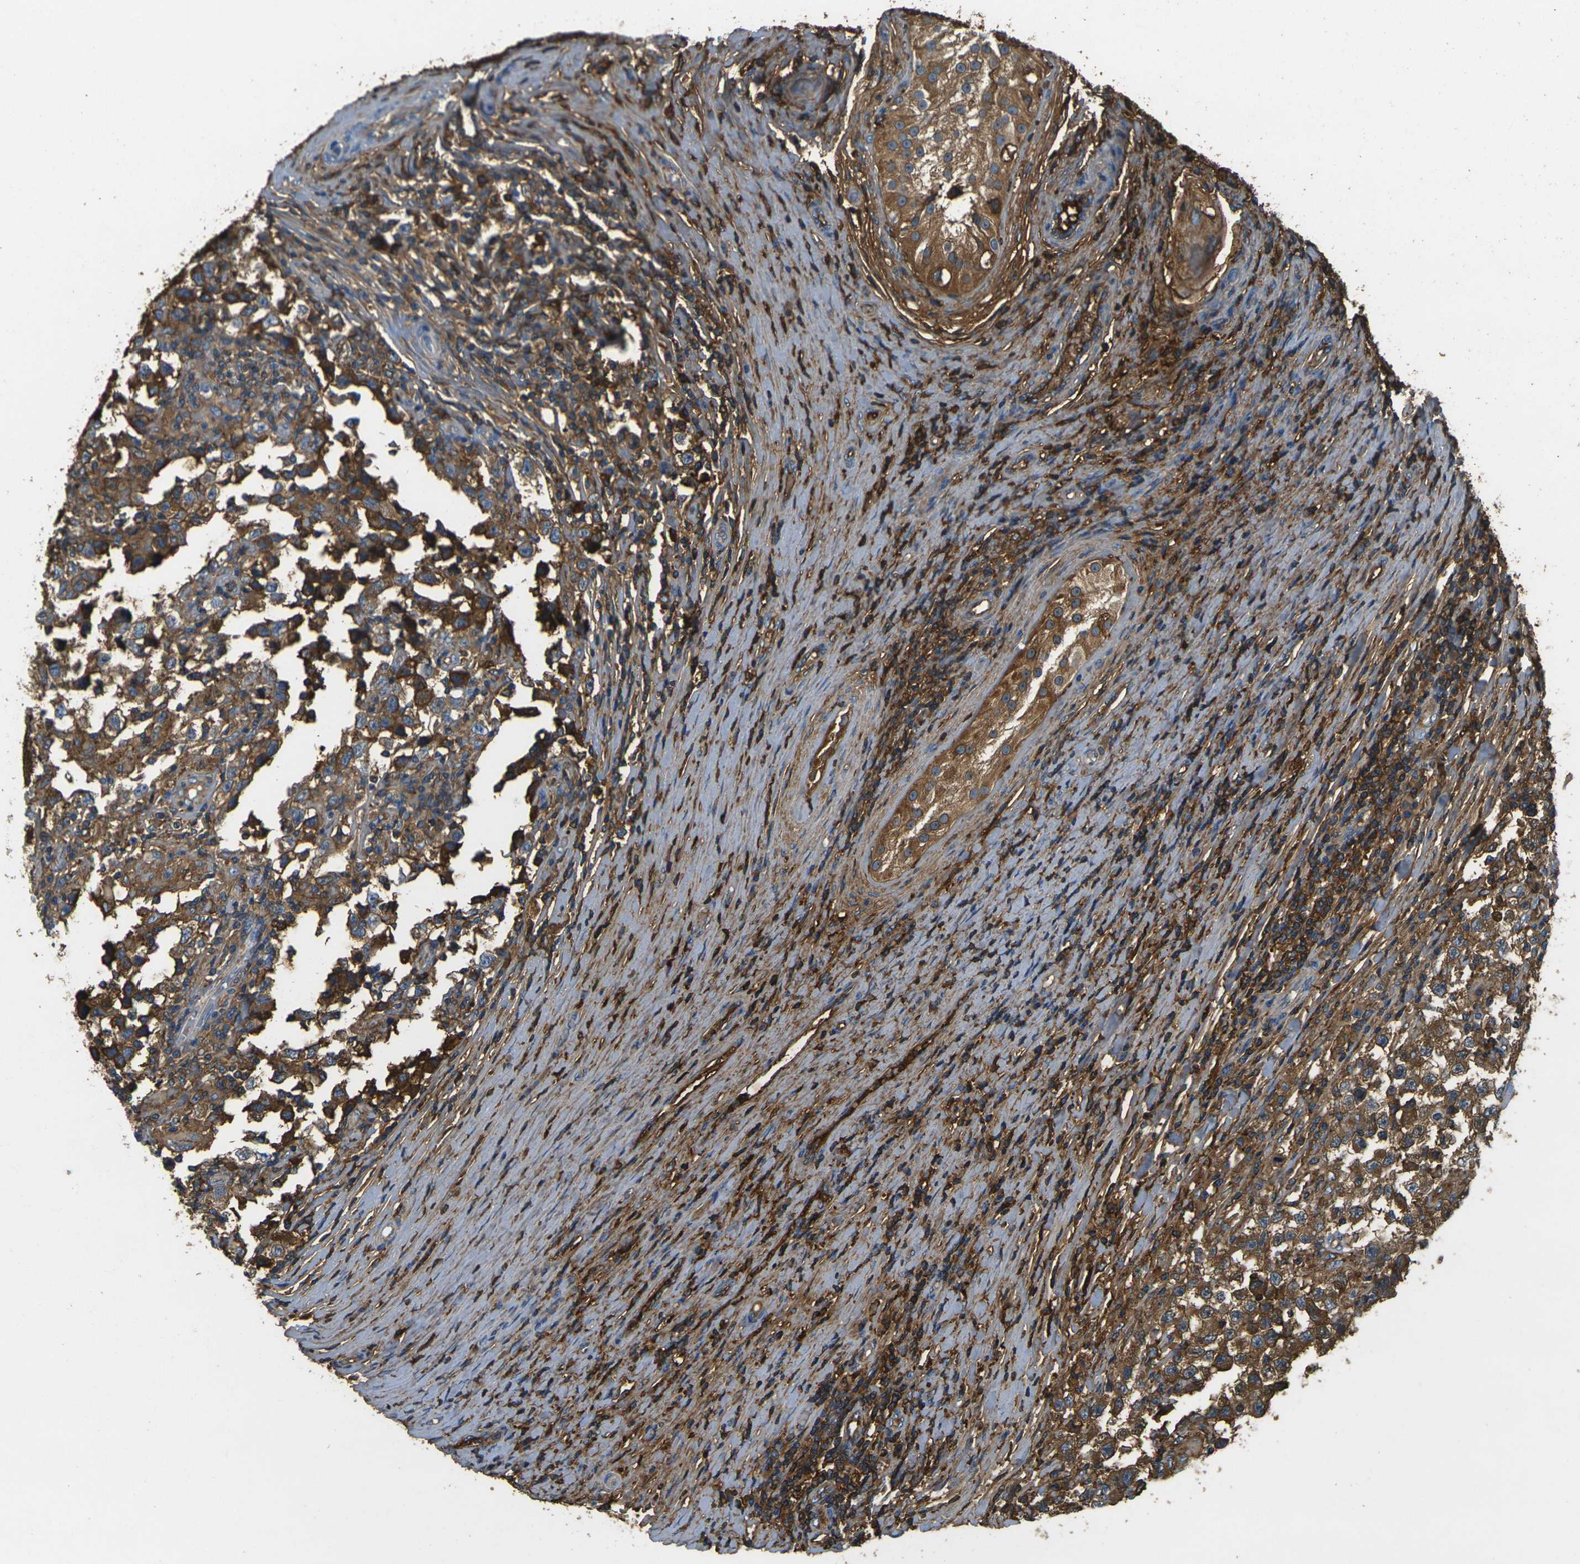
{"staining": {"intensity": "moderate", "quantity": ">75%", "location": "cytoplasmic/membranous"}, "tissue": "testis cancer", "cell_type": "Tumor cells", "image_type": "cancer", "snomed": [{"axis": "morphology", "description": "Carcinoma, Embryonal, NOS"}, {"axis": "topography", "description": "Testis"}], "caption": "Human testis cancer (embryonal carcinoma) stained for a protein (brown) demonstrates moderate cytoplasmic/membranous positive staining in about >75% of tumor cells.", "gene": "PLCD1", "patient": {"sex": "male", "age": 21}}